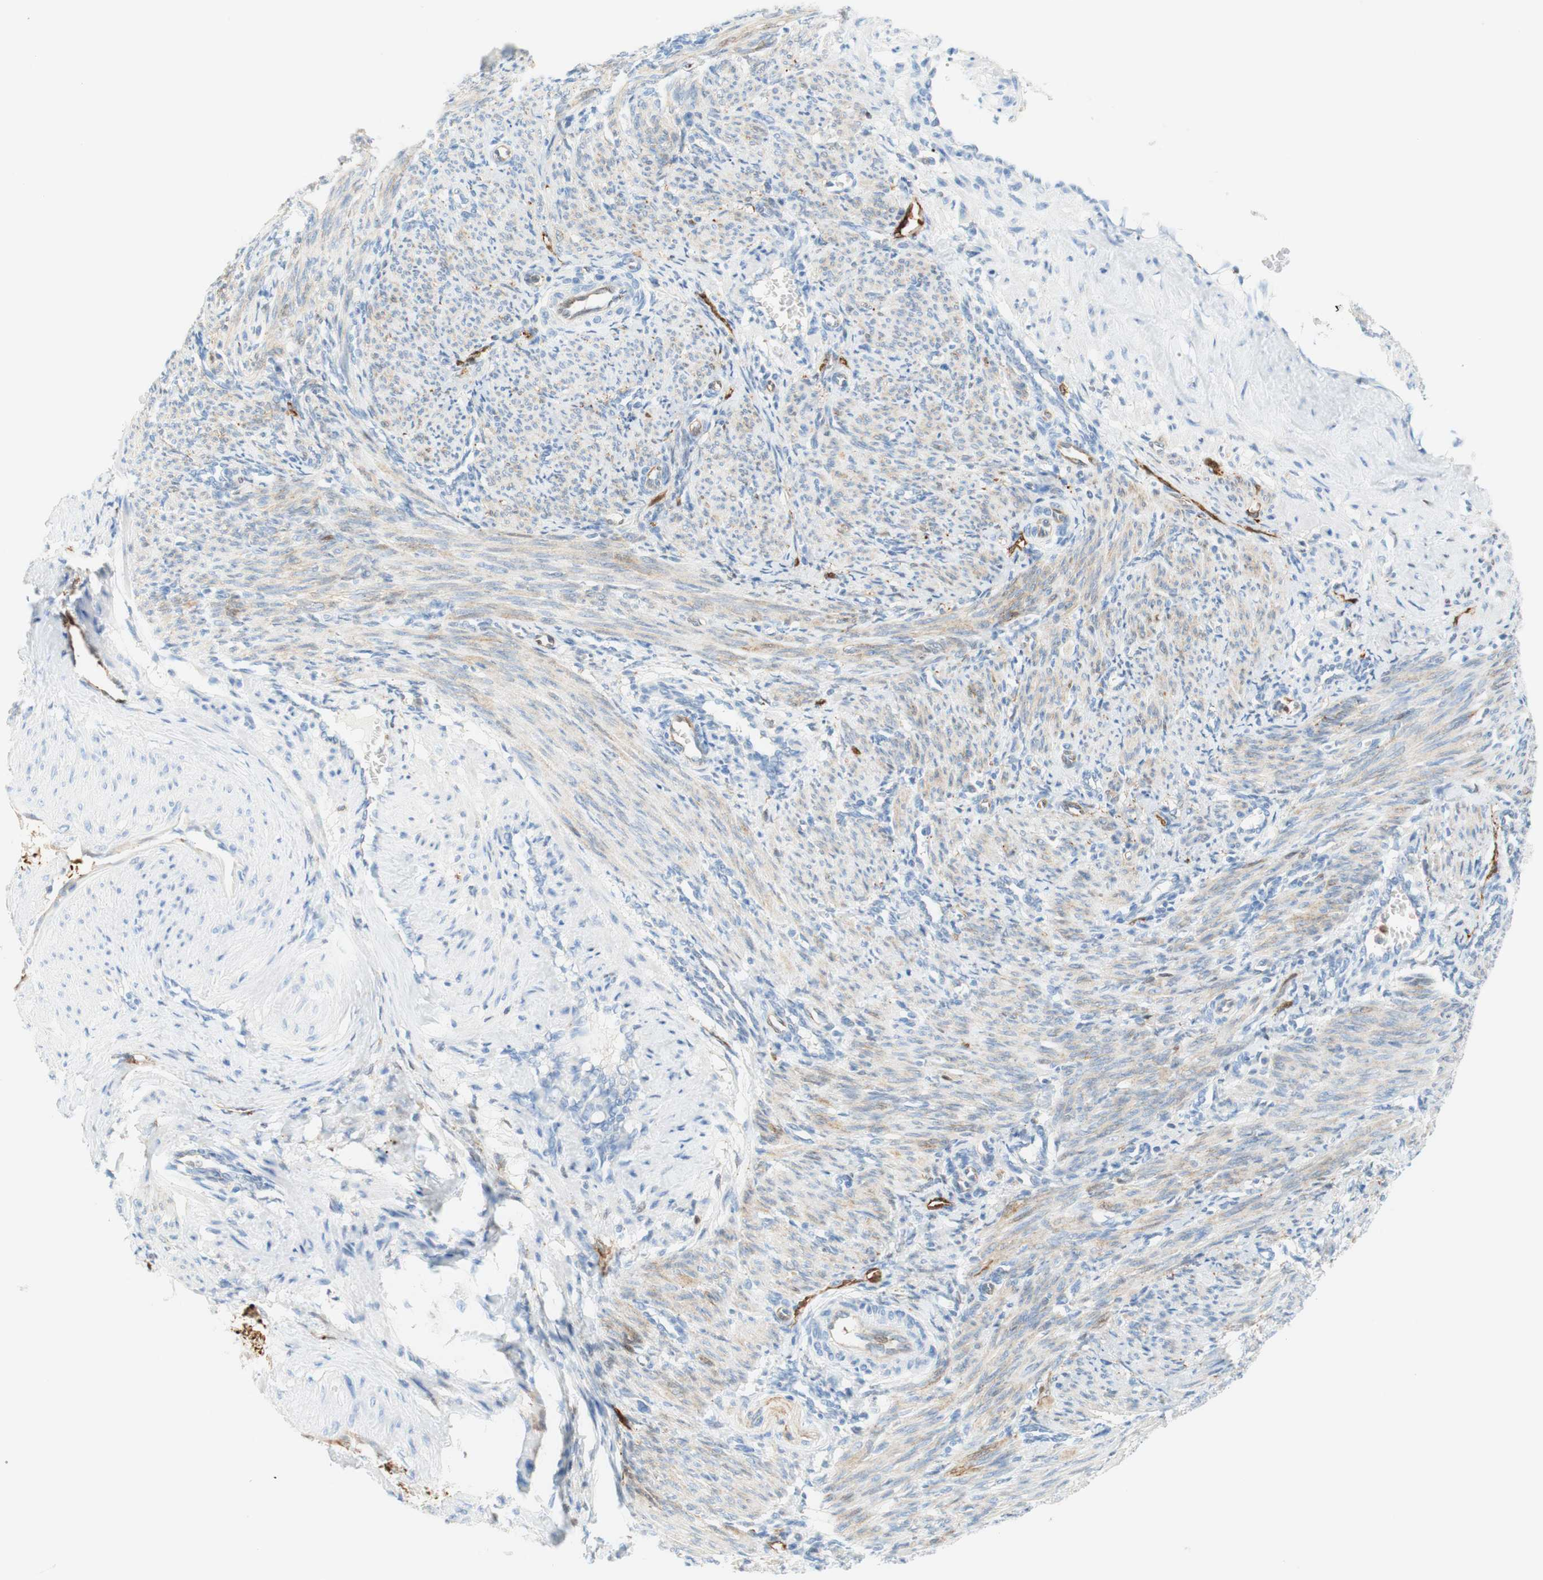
{"staining": {"intensity": "weak", "quantity": "25%-75%", "location": "cytoplasmic/membranous"}, "tissue": "smooth muscle", "cell_type": "Smooth muscle cells", "image_type": "normal", "snomed": [{"axis": "morphology", "description": "Normal tissue, NOS"}, {"axis": "topography", "description": "Endometrium"}], "caption": "Protein staining of normal smooth muscle shows weak cytoplasmic/membranous expression in about 25%-75% of smooth muscle cells.", "gene": "STMN1", "patient": {"sex": "female", "age": 33}}